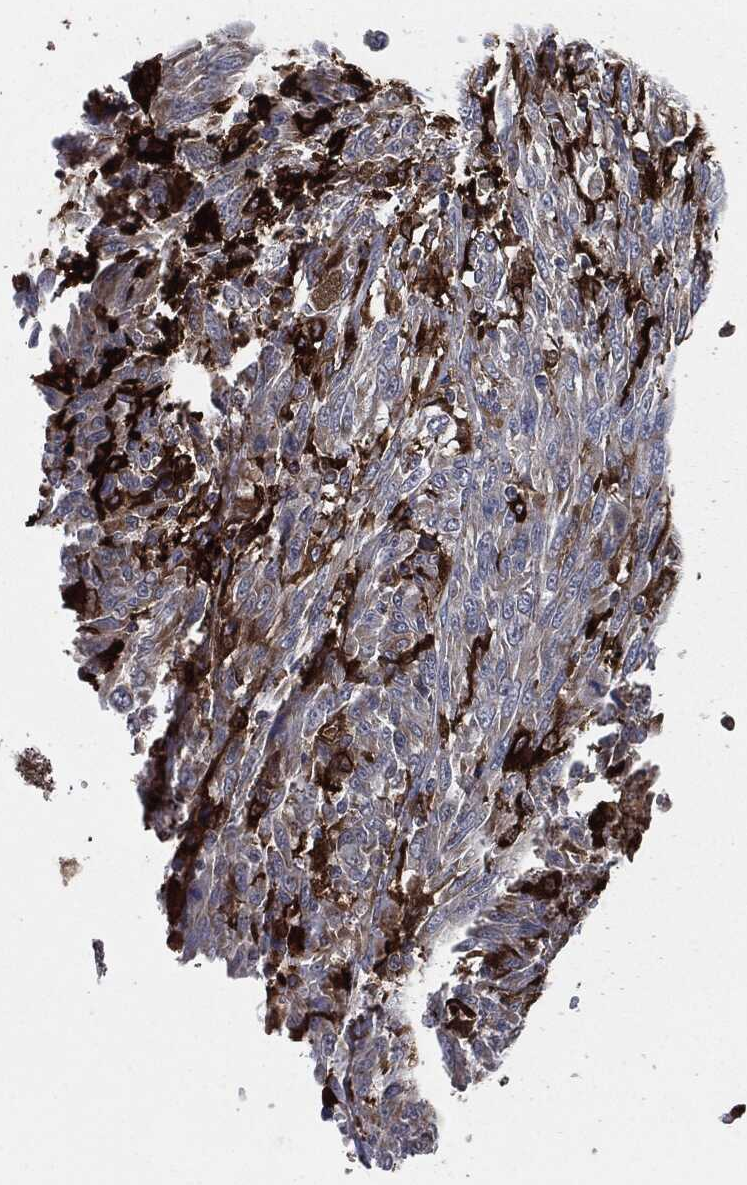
{"staining": {"intensity": "moderate", "quantity": "<25%", "location": "cytoplasmic/membranous"}, "tissue": "melanoma", "cell_type": "Tumor cells", "image_type": "cancer", "snomed": [{"axis": "morphology", "description": "Malignant melanoma, NOS"}, {"axis": "topography", "description": "Skin"}], "caption": "Melanoma stained with a protein marker exhibits moderate staining in tumor cells.", "gene": "TMEM11", "patient": {"sex": "female", "age": 91}}